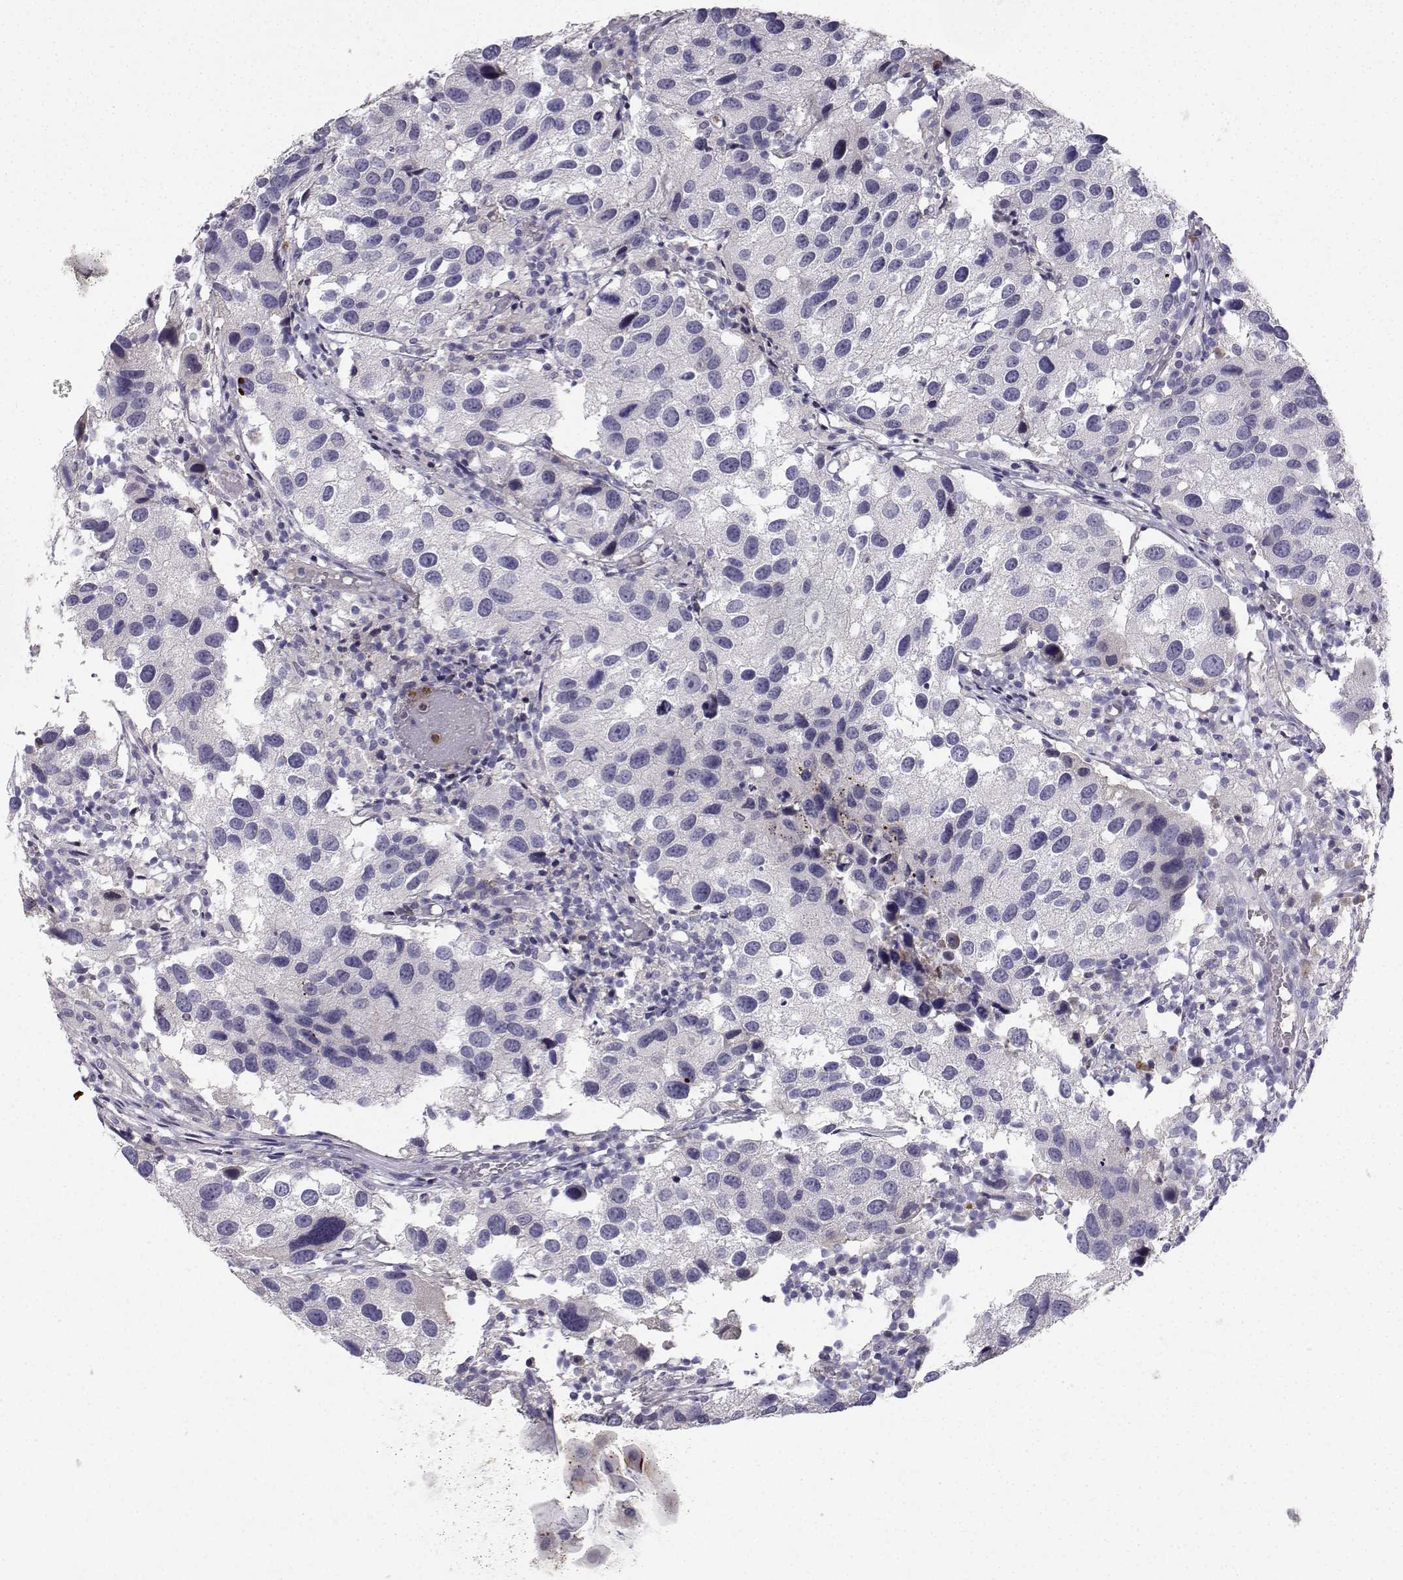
{"staining": {"intensity": "negative", "quantity": "none", "location": "none"}, "tissue": "urothelial cancer", "cell_type": "Tumor cells", "image_type": "cancer", "snomed": [{"axis": "morphology", "description": "Urothelial carcinoma, High grade"}, {"axis": "topography", "description": "Urinary bladder"}], "caption": "Tumor cells show no significant protein positivity in urothelial cancer.", "gene": "CALY", "patient": {"sex": "male", "age": 79}}